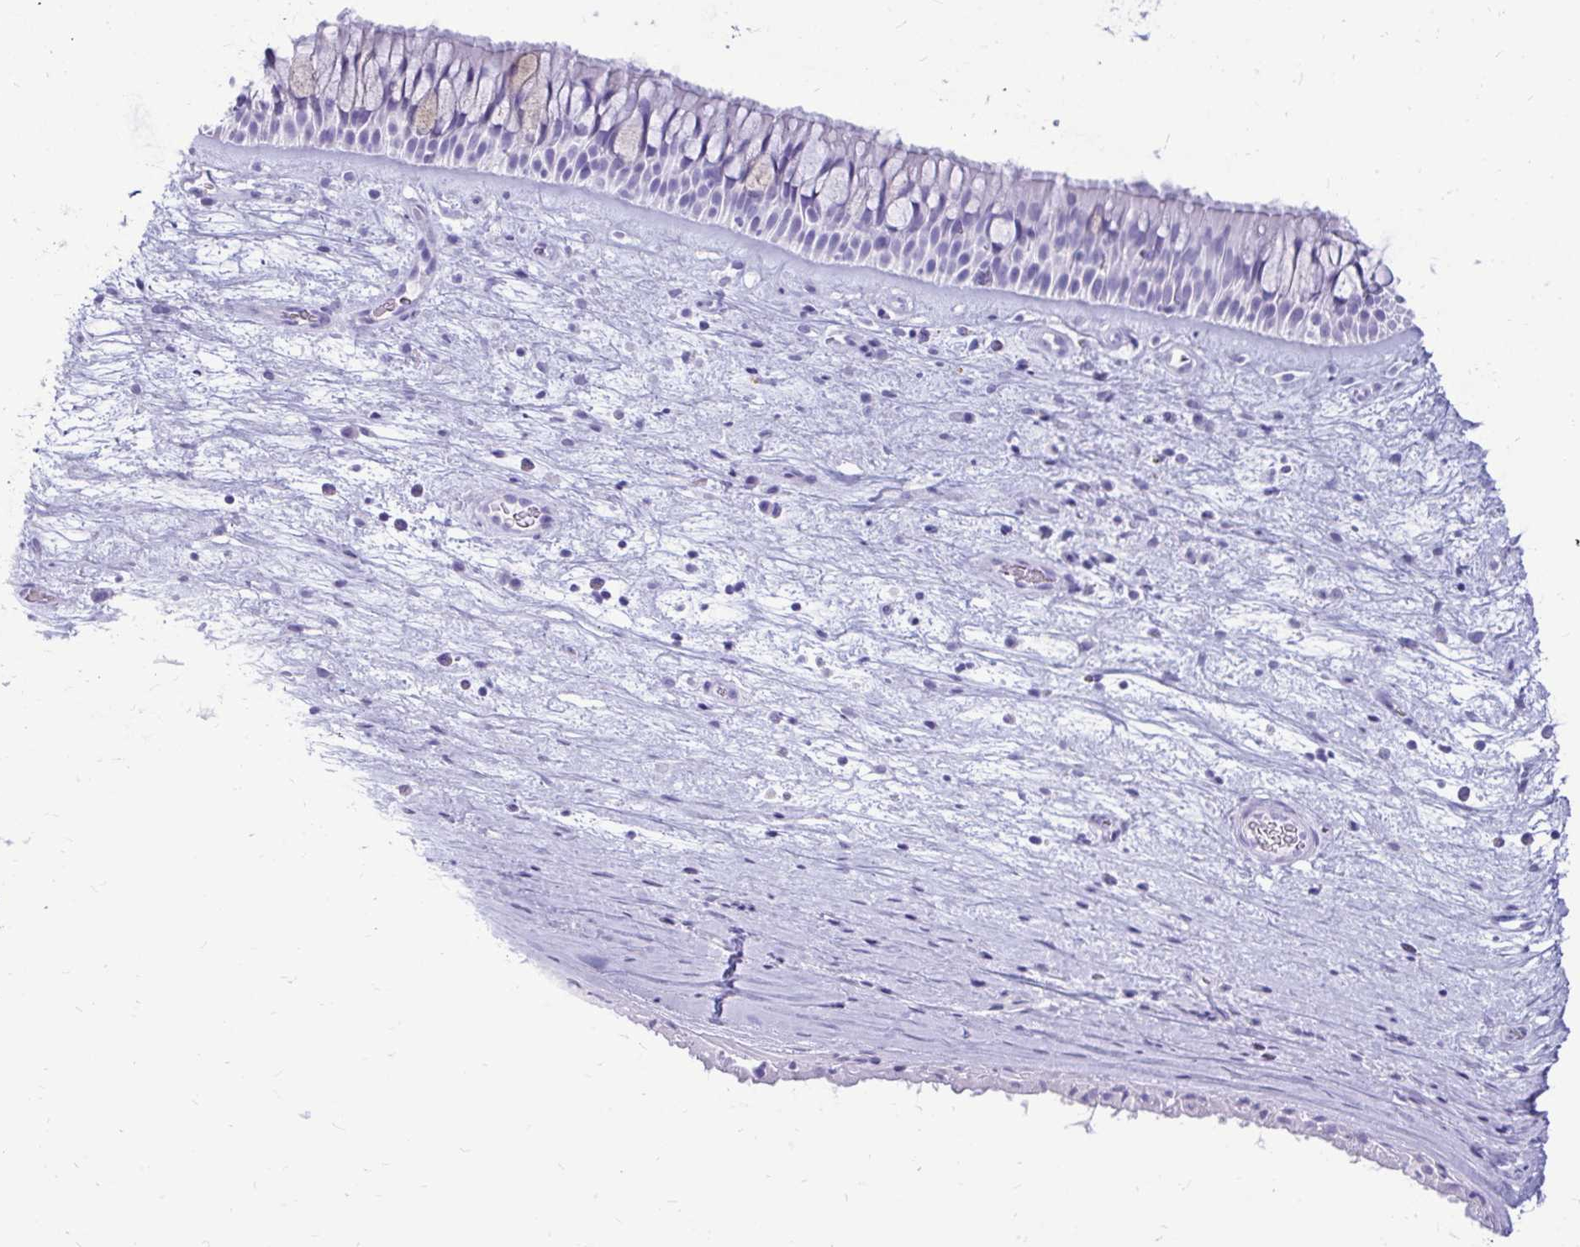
{"staining": {"intensity": "moderate", "quantity": "<25%", "location": "cytoplasmic/membranous"}, "tissue": "nasopharynx", "cell_type": "Respiratory epithelial cells", "image_type": "normal", "snomed": [{"axis": "morphology", "description": "Normal tissue, NOS"}, {"axis": "topography", "description": "Nasopharynx"}], "caption": "Protein expression analysis of unremarkable human nasopharynx reveals moderate cytoplasmic/membranous positivity in about <25% of respiratory epithelial cells. The staining is performed using DAB (3,3'-diaminobenzidine) brown chromogen to label protein expression. The nuclei are counter-stained blue using hematoxylin.", "gene": "OR10R2", "patient": {"sex": "male", "age": 74}}